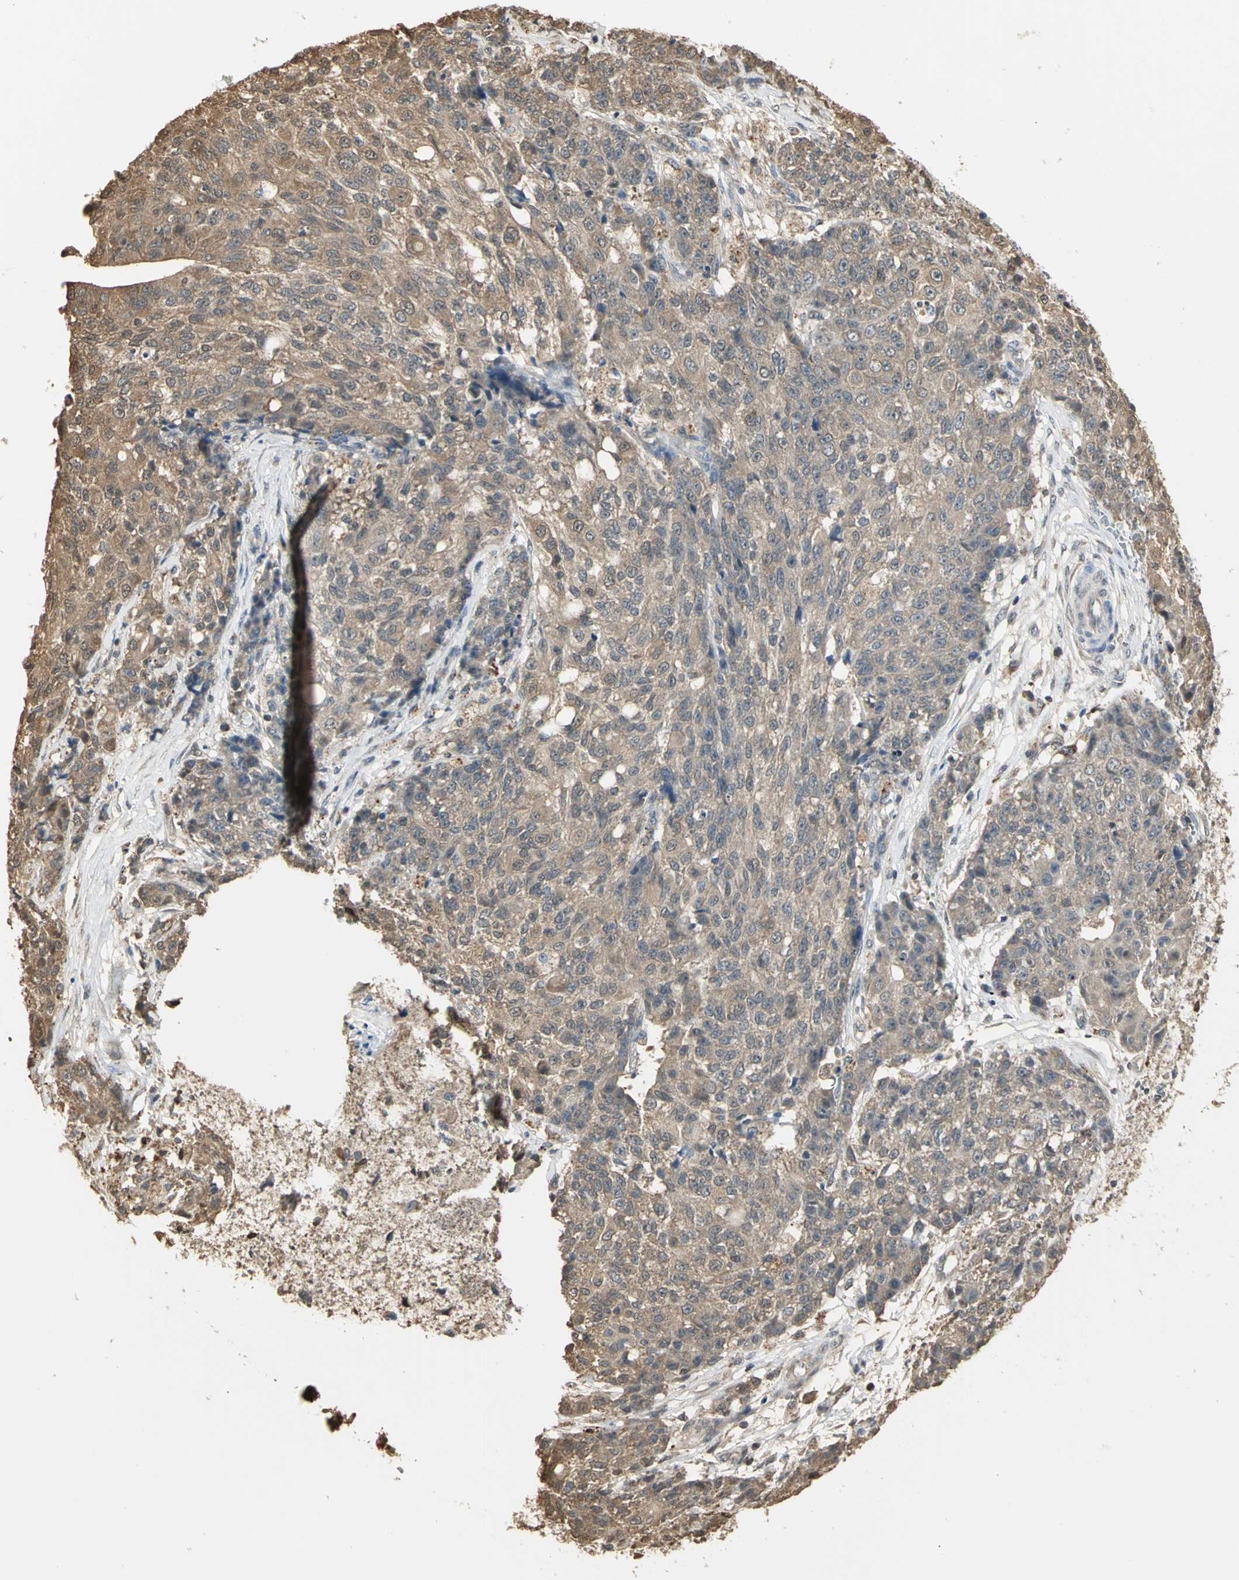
{"staining": {"intensity": "moderate", "quantity": ">75%", "location": "cytoplasmic/membranous"}, "tissue": "ovarian cancer", "cell_type": "Tumor cells", "image_type": "cancer", "snomed": [{"axis": "morphology", "description": "Carcinoma, endometroid"}, {"axis": "topography", "description": "Ovary"}], "caption": "A histopathology image showing moderate cytoplasmic/membranous expression in about >75% of tumor cells in ovarian cancer (endometroid carcinoma), as visualized by brown immunohistochemical staining.", "gene": "PARK7", "patient": {"sex": "female", "age": 42}}